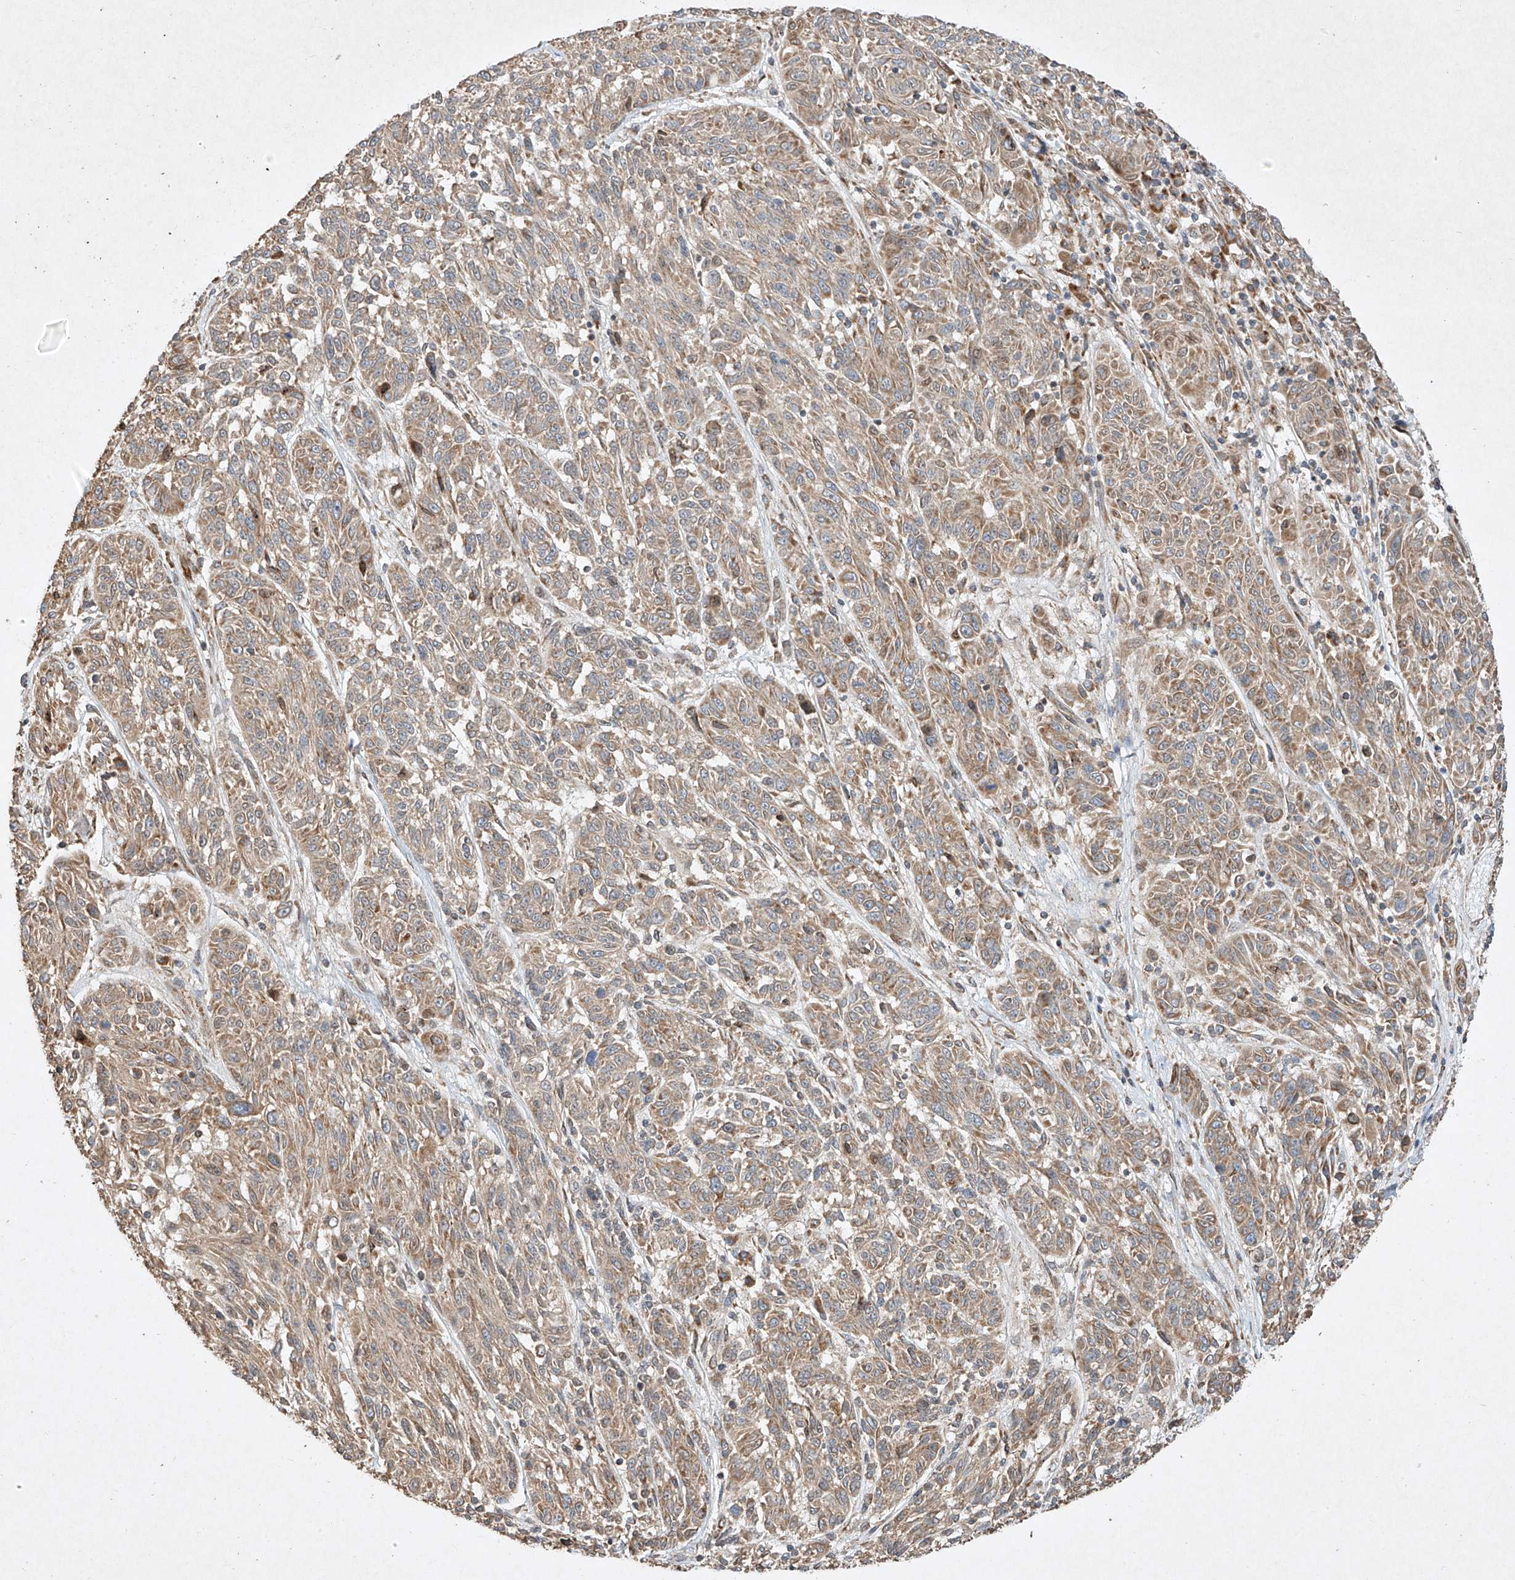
{"staining": {"intensity": "moderate", "quantity": ">75%", "location": "cytoplasmic/membranous"}, "tissue": "melanoma", "cell_type": "Tumor cells", "image_type": "cancer", "snomed": [{"axis": "morphology", "description": "Malignant melanoma, NOS"}, {"axis": "topography", "description": "Skin"}], "caption": "Immunohistochemistry (IHC) histopathology image of neoplastic tissue: human melanoma stained using immunohistochemistry (IHC) shows medium levels of moderate protein expression localized specifically in the cytoplasmic/membranous of tumor cells, appearing as a cytoplasmic/membranous brown color.", "gene": "SEMA3B", "patient": {"sex": "male", "age": 53}}